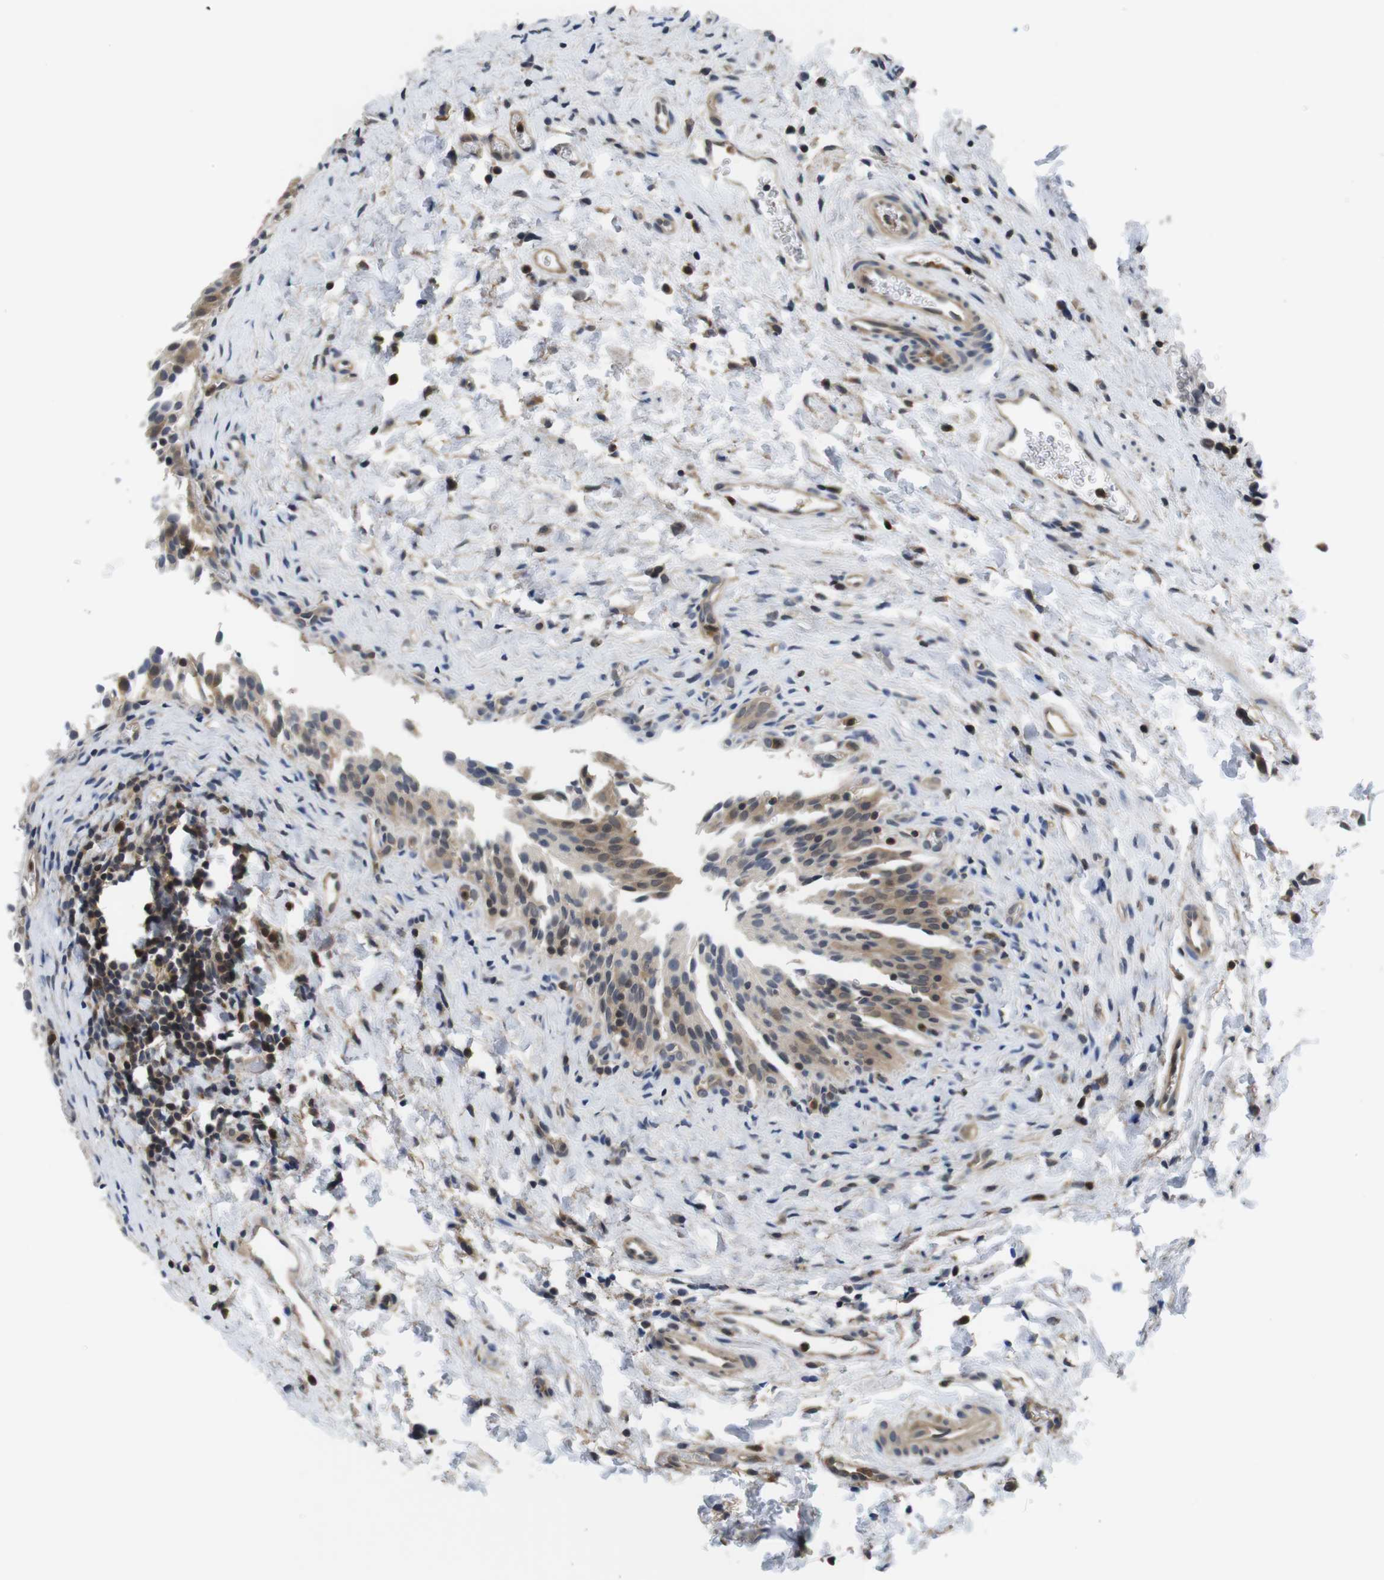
{"staining": {"intensity": "weak", "quantity": "25%-75%", "location": "cytoplasmic/membranous"}, "tissue": "urinary bladder", "cell_type": "Urothelial cells", "image_type": "normal", "snomed": [{"axis": "morphology", "description": "Normal tissue, NOS"}, {"axis": "topography", "description": "Urinary bladder"}], "caption": "Protein staining displays weak cytoplasmic/membranous positivity in approximately 25%-75% of urothelial cells in unremarkable urinary bladder. Ihc stains the protein of interest in brown and the nuclei are stained blue.", "gene": "FADD", "patient": {"sex": "male", "age": 51}}